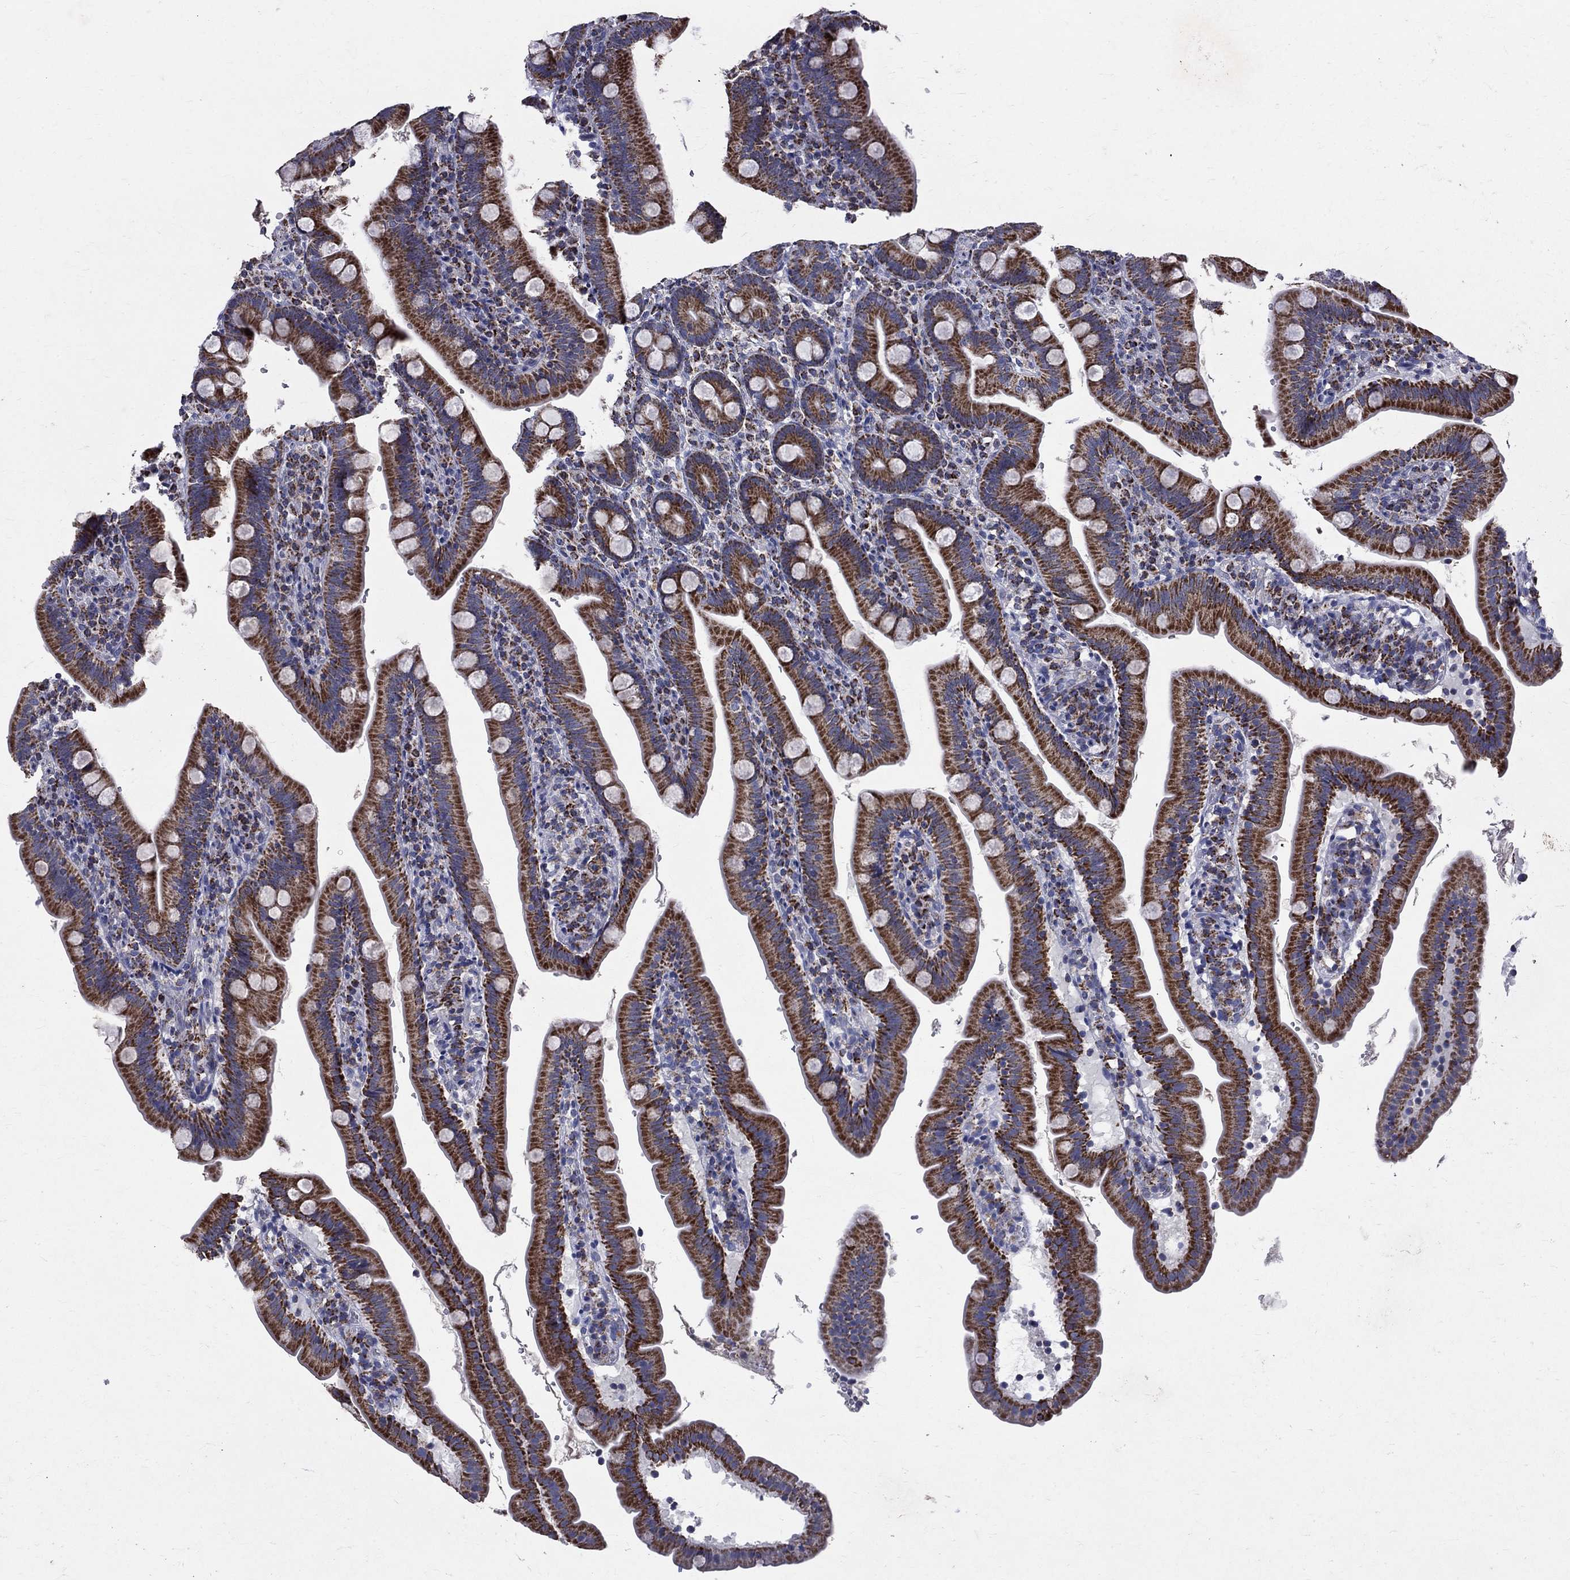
{"staining": {"intensity": "strong", "quantity": "25%-75%", "location": "cytoplasmic/membranous"}, "tissue": "duodenum", "cell_type": "Glandular cells", "image_type": "normal", "snomed": [{"axis": "morphology", "description": "Normal tissue, NOS"}, {"axis": "topography", "description": "Duodenum"}], "caption": "An immunohistochemistry histopathology image of benign tissue is shown. Protein staining in brown shows strong cytoplasmic/membranous positivity in duodenum within glandular cells.", "gene": "SLC4A10", "patient": {"sex": "female", "age": 67}}